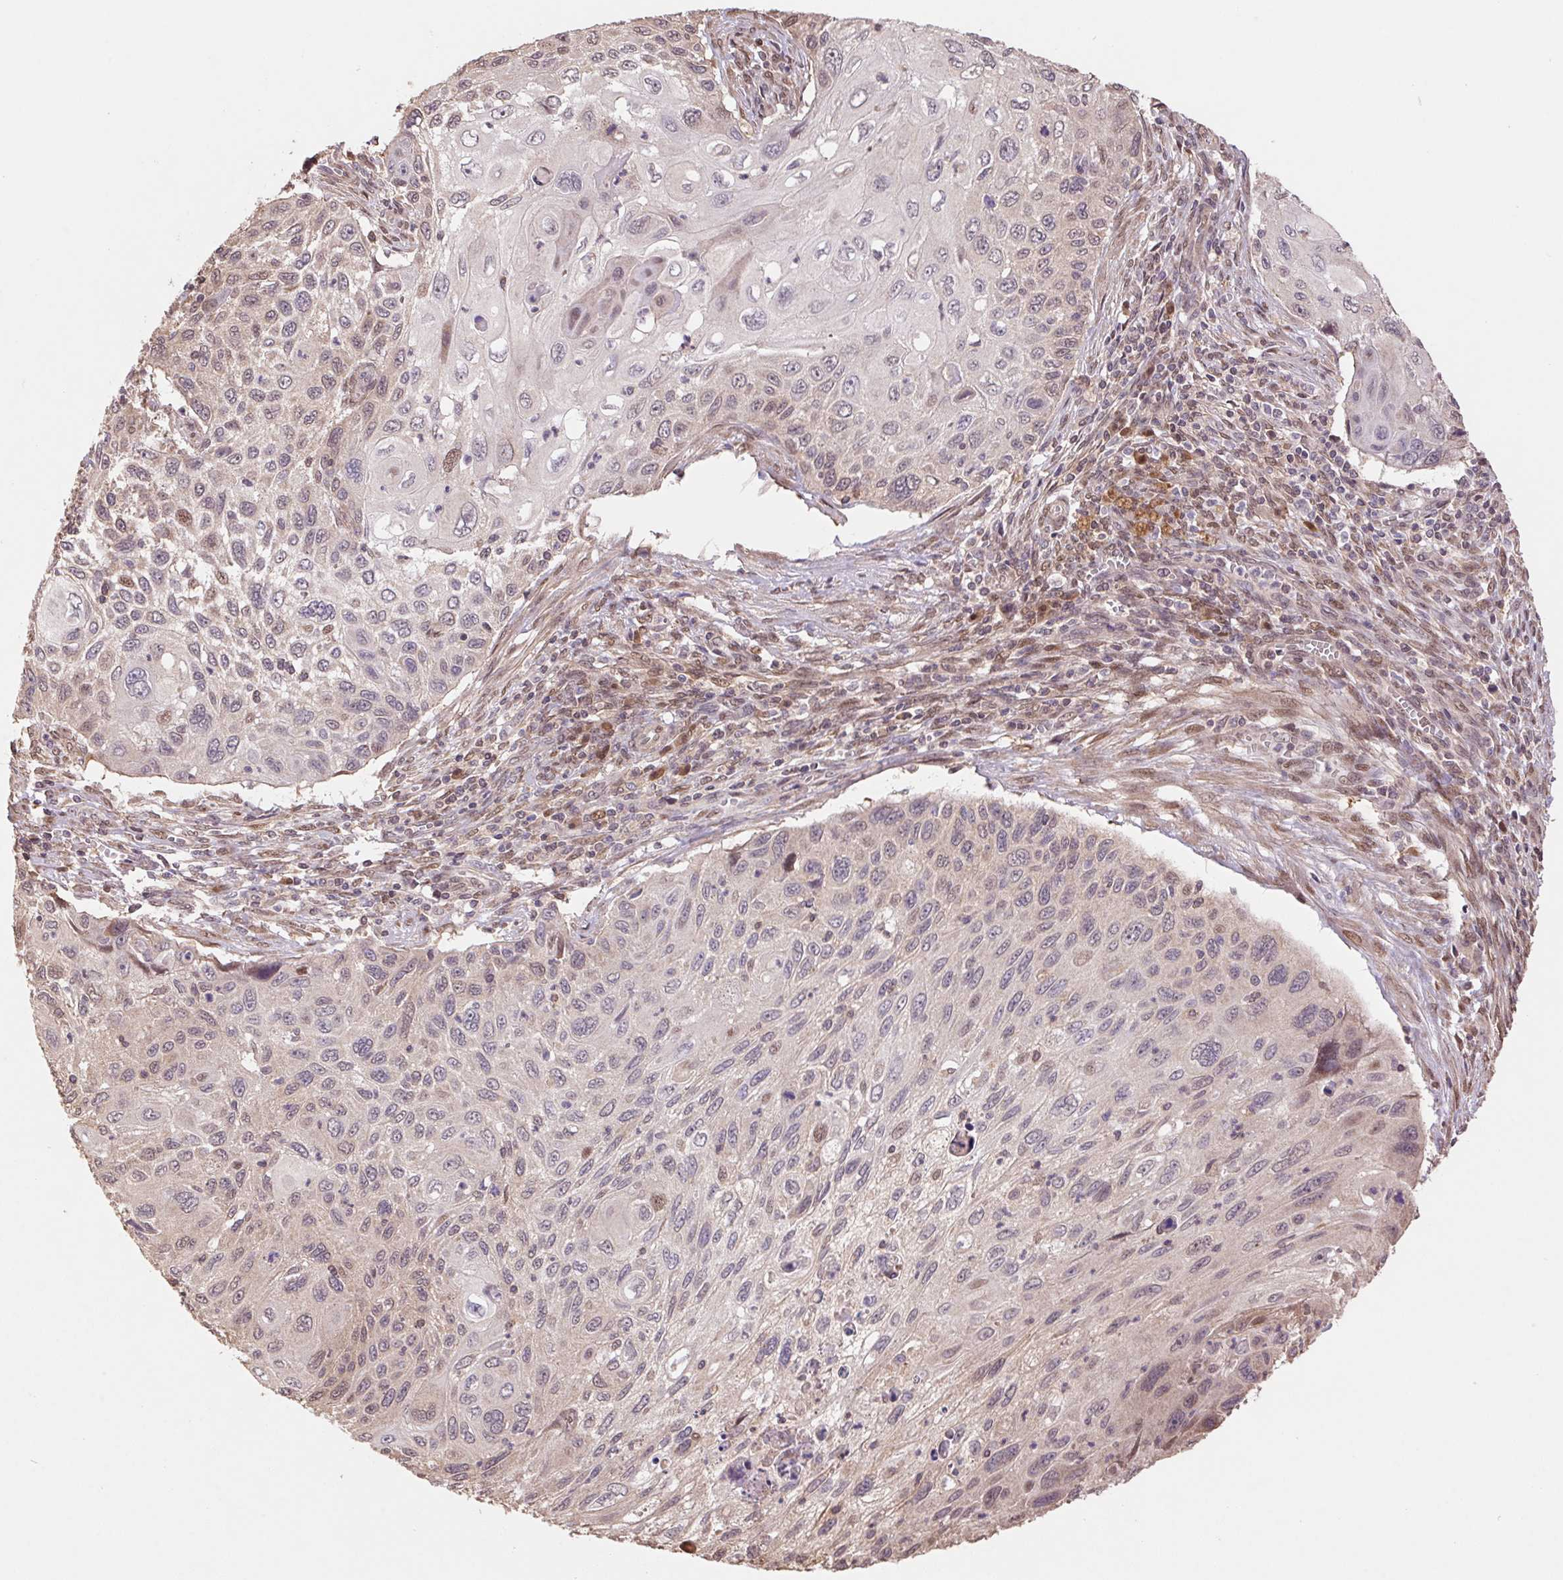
{"staining": {"intensity": "weak", "quantity": "<25%", "location": "nuclear"}, "tissue": "cervical cancer", "cell_type": "Tumor cells", "image_type": "cancer", "snomed": [{"axis": "morphology", "description": "Squamous cell carcinoma, NOS"}, {"axis": "topography", "description": "Cervix"}], "caption": "Immunohistochemistry histopathology image of neoplastic tissue: human cervical cancer stained with DAB displays no significant protein expression in tumor cells.", "gene": "CUTA", "patient": {"sex": "female", "age": 70}}